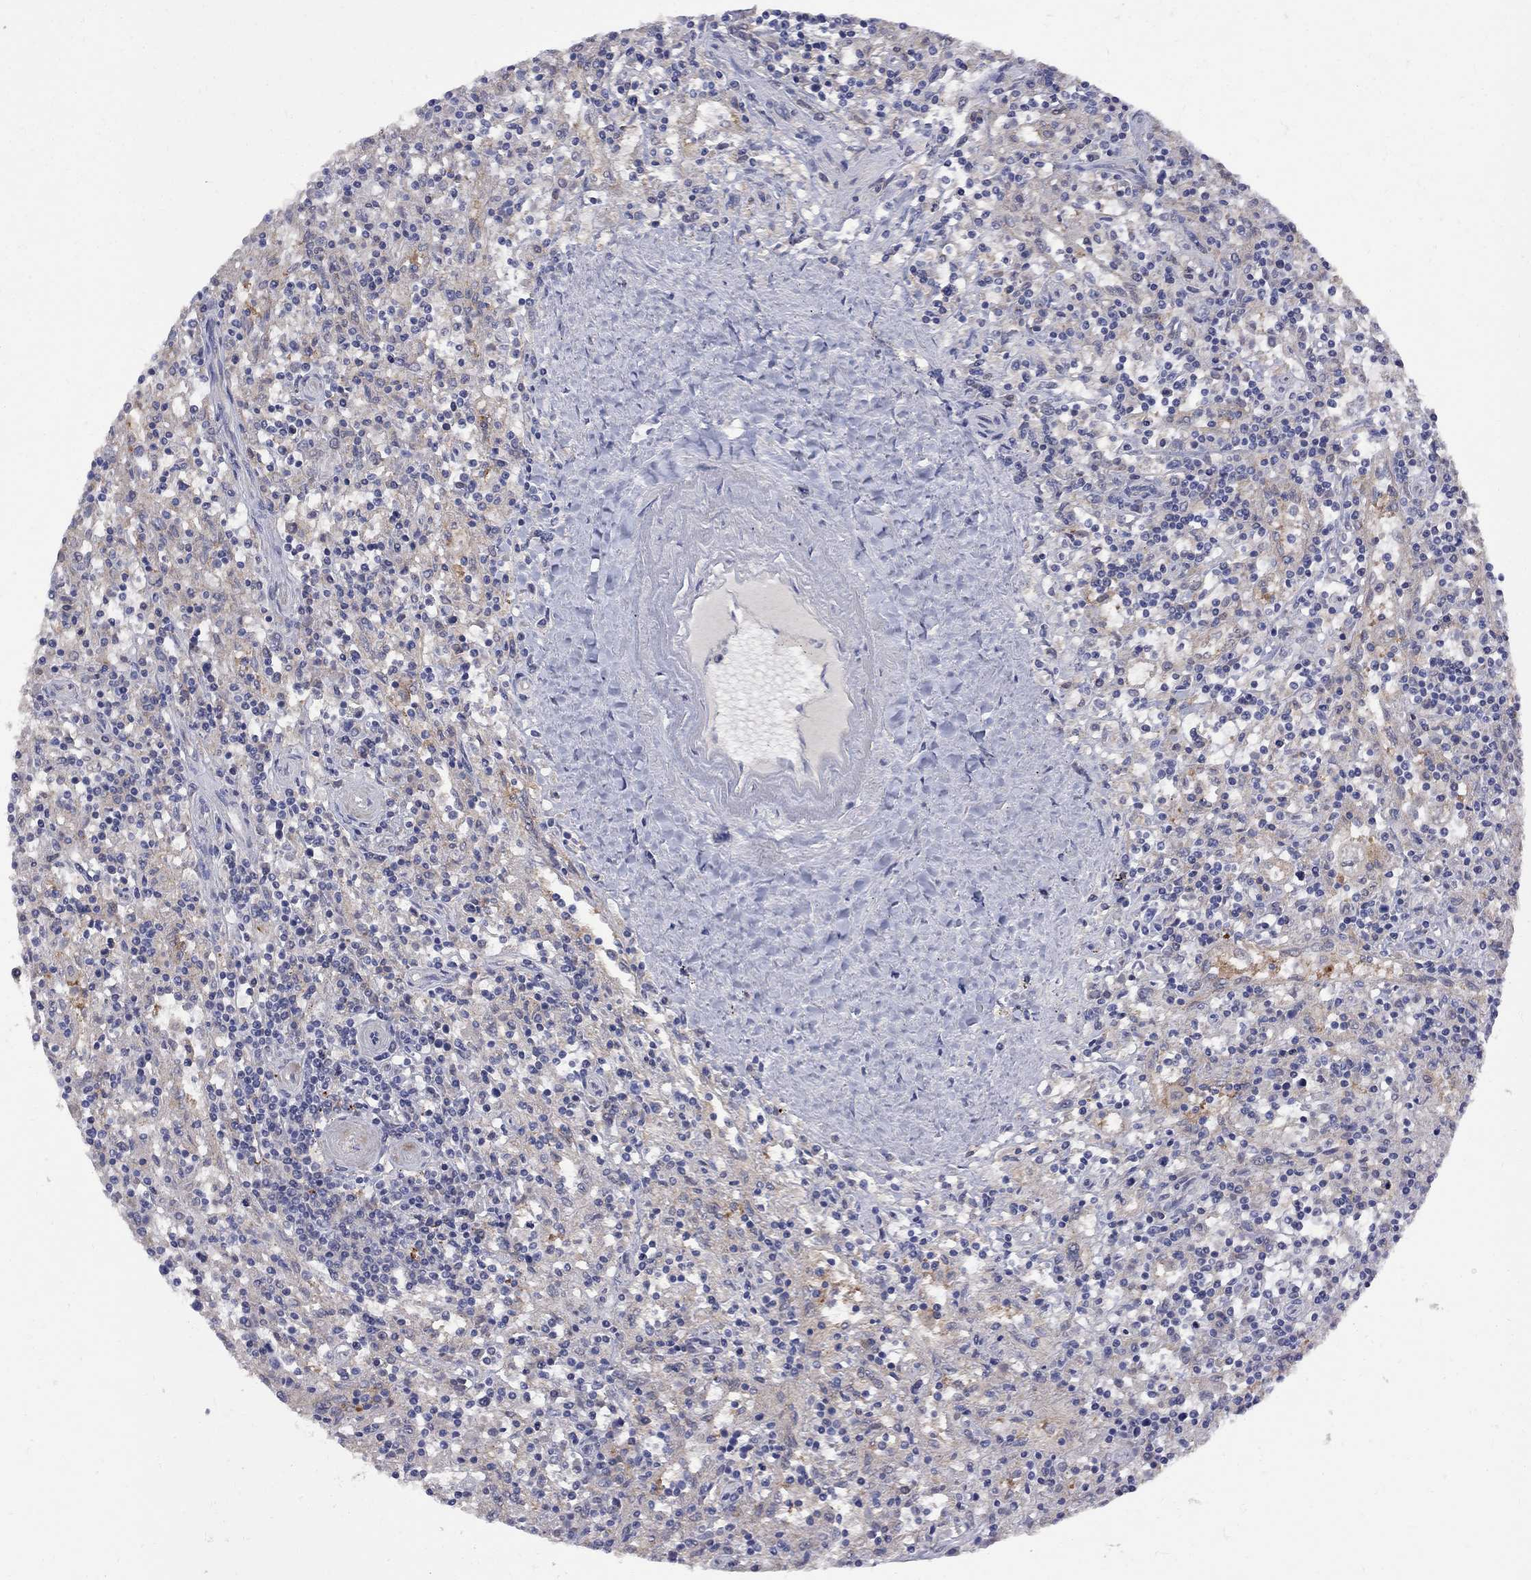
{"staining": {"intensity": "negative", "quantity": "none", "location": "none"}, "tissue": "lymphoma", "cell_type": "Tumor cells", "image_type": "cancer", "snomed": [{"axis": "morphology", "description": "Malignant lymphoma, non-Hodgkin's type, Low grade"}, {"axis": "topography", "description": "Spleen"}], "caption": "Immunohistochemistry micrograph of human lymphoma stained for a protein (brown), which shows no staining in tumor cells. (DAB immunohistochemistry (IHC), high magnification).", "gene": "MTHFR", "patient": {"sex": "male", "age": 62}}